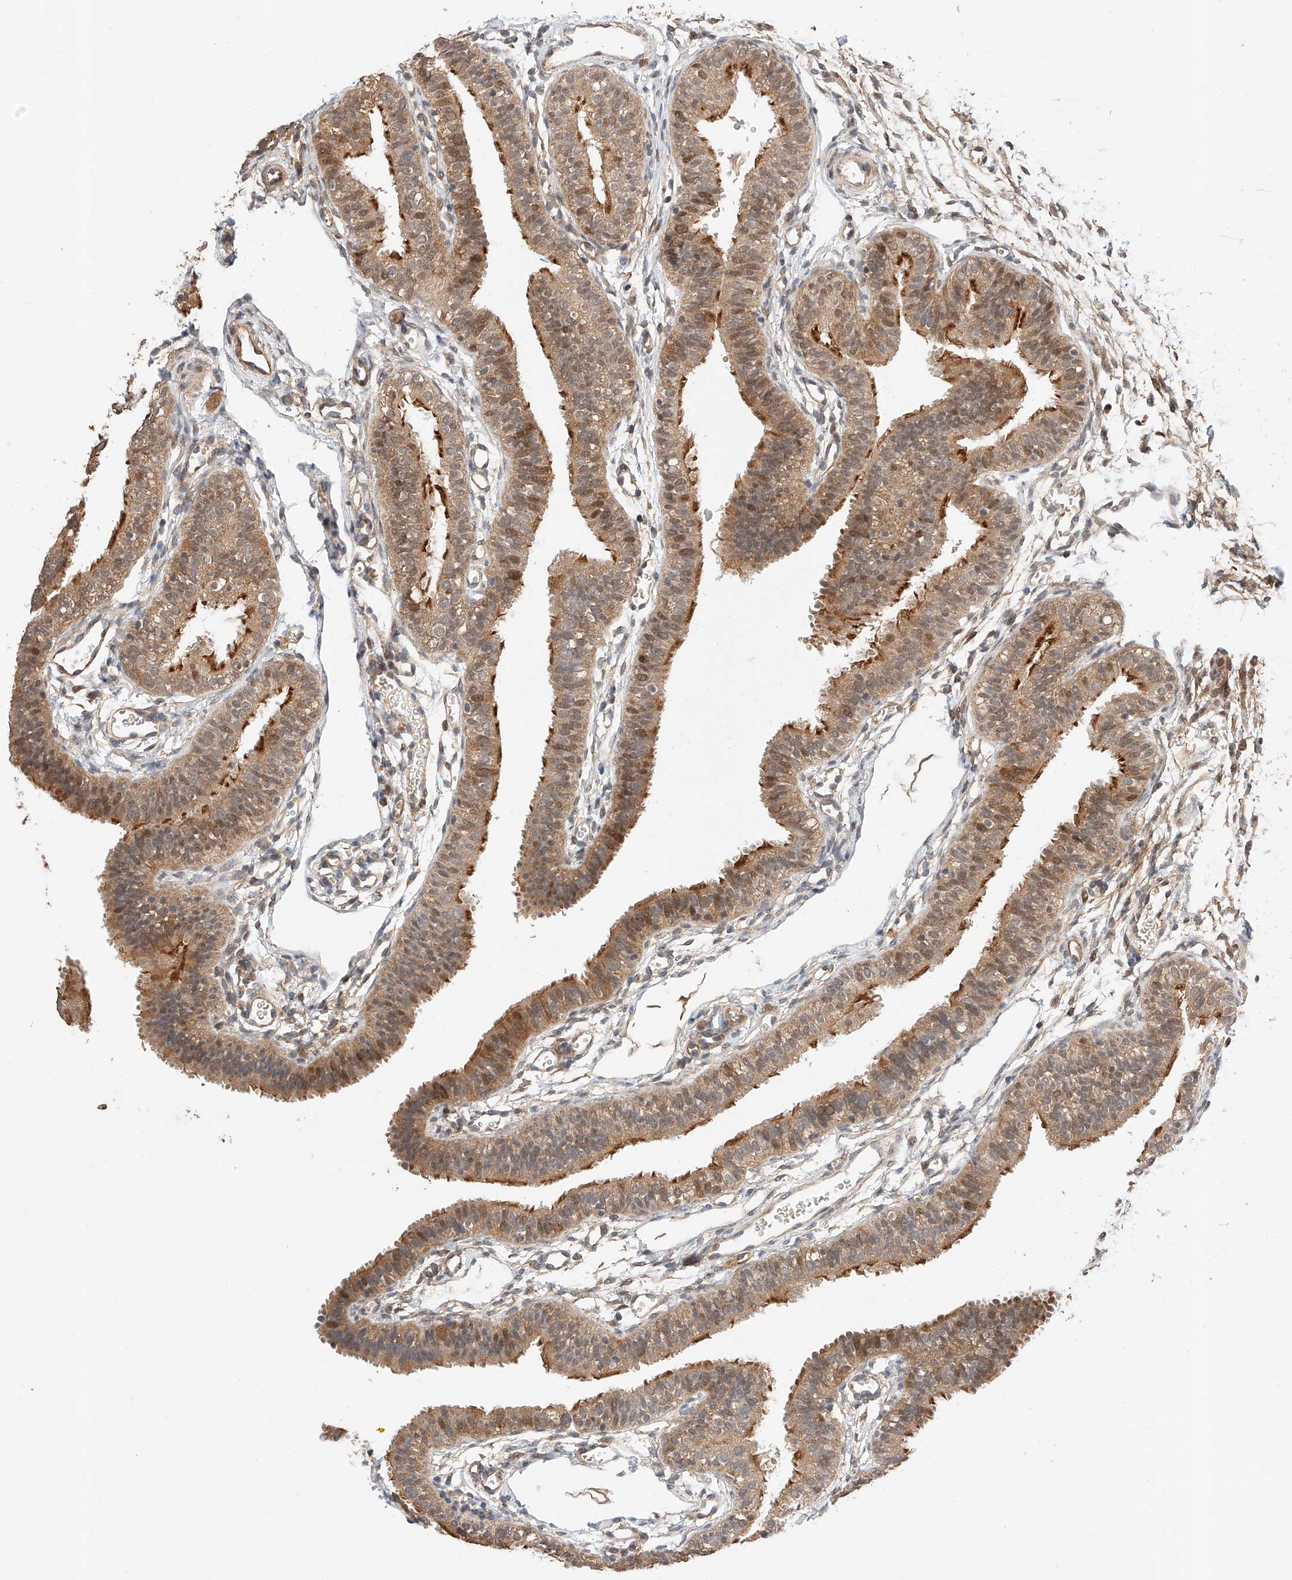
{"staining": {"intensity": "strong", "quantity": "25%-75%", "location": "cytoplasmic/membranous,nuclear"}, "tissue": "fallopian tube", "cell_type": "Glandular cells", "image_type": "normal", "snomed": [{"axis": "morphology", "description": "Normal tissue, NOS"}, {"axis": "topography", "description": "Fallopian tube"}], "caption": "This photomicrograph displays benign fallopian tube stained with immunohistochemistry to label a protein in brown. The cytoplasmic/membranous,nuclear of glandular cells show strong positivity for the protein. Nuclei are counter-stained blue.", "gene": "RAB23", "patient": {"sex": "female", "age": 35}}